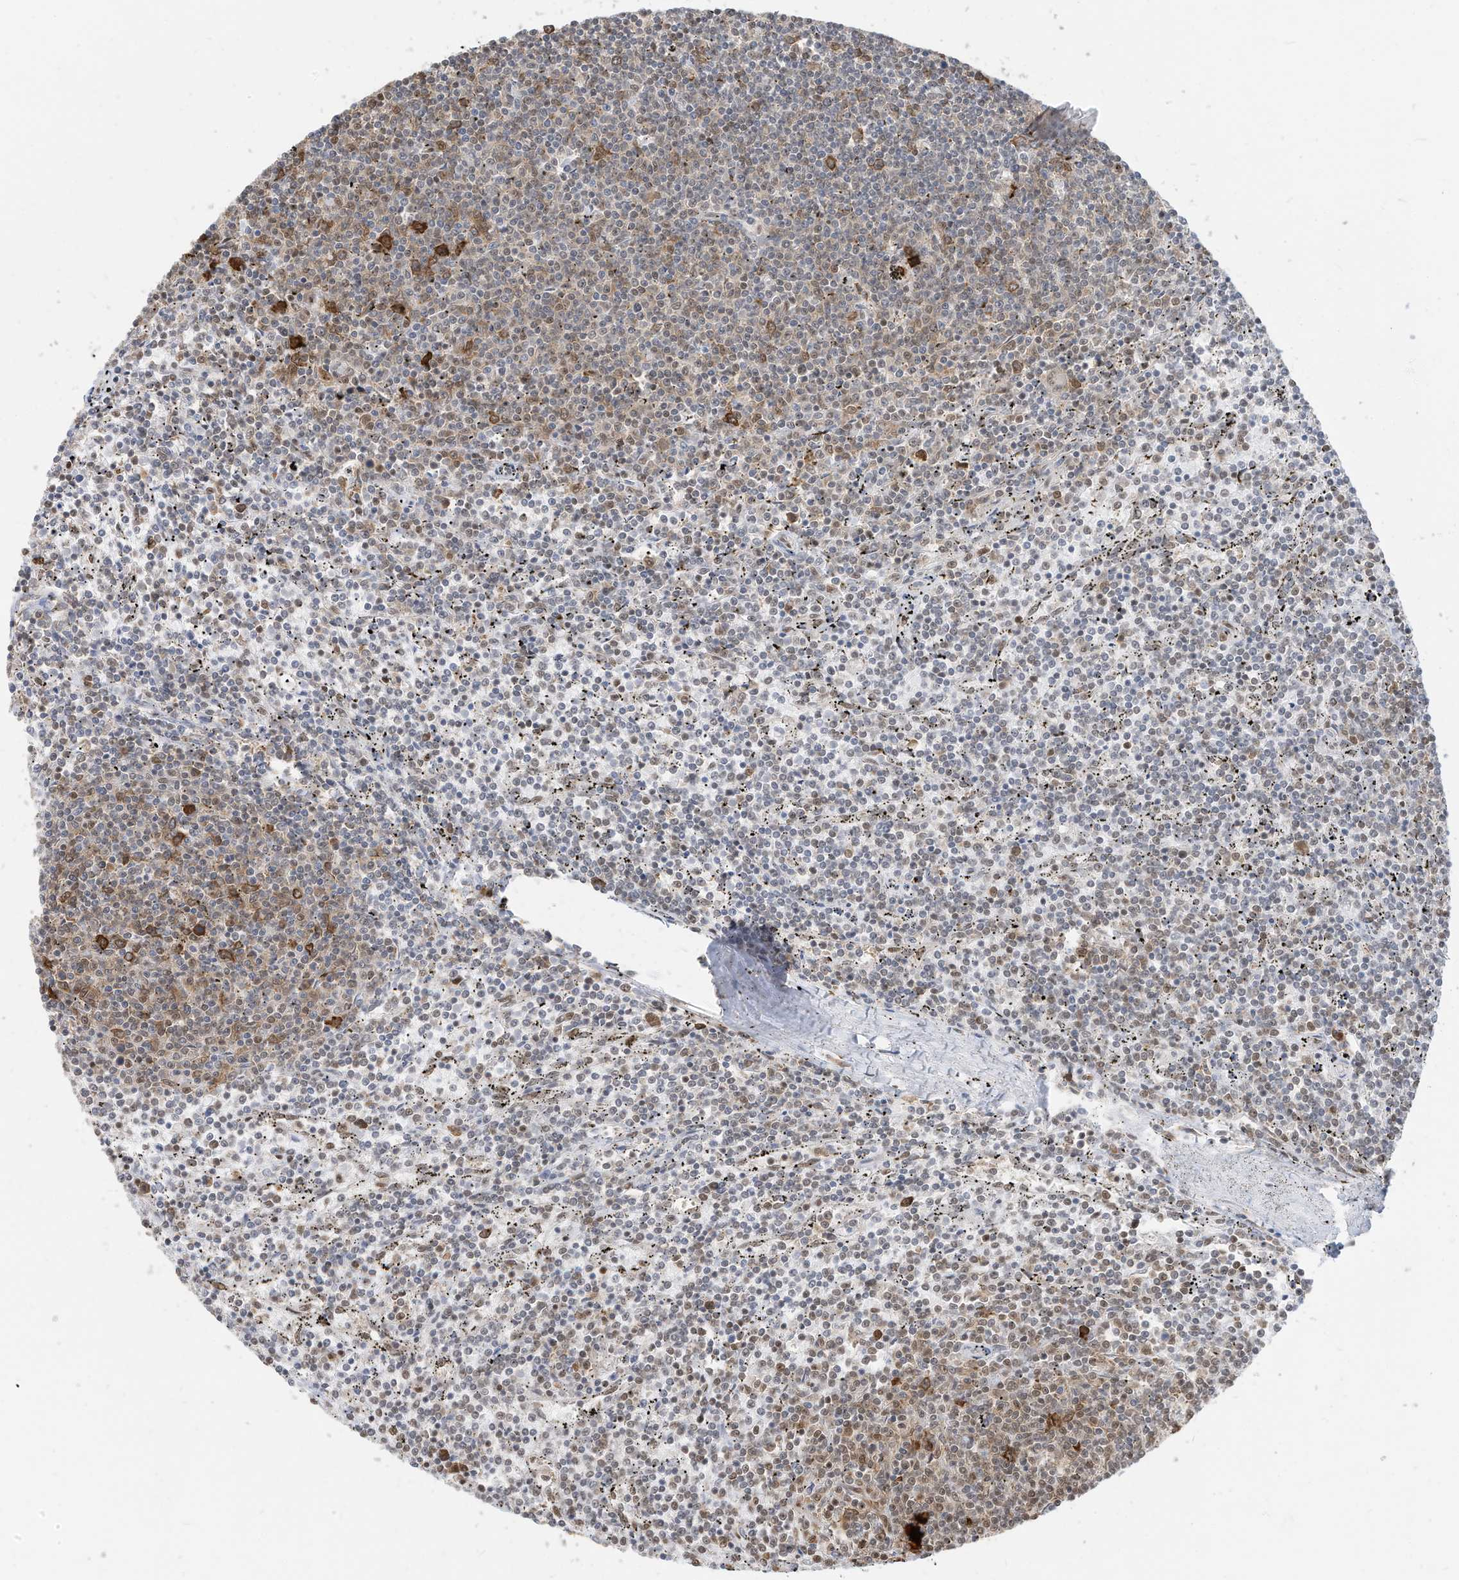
{"staining": {"intensity": "moderate", "quantity": "<25%", "location": "cytoplasmic/membranous"}, "tissue": "lymphoma", "cell_type": "Tumor cells", "image_type": "cancer", "snomed": [{"axis": "morphology", "description": "Malignant lymphoma, non-Hodgkin's type, Low grade"}, {"axis": "topography", "description": "Spleen"}], "caption": "Immunohistochemistry (IHC) of human lymphoma demonstrates low levels of moderate cytoplasmic/membranous staining in about <25% of tumor cells.", "gene": "ZNF195", "patient": {"sex": "female", "age": 50}}